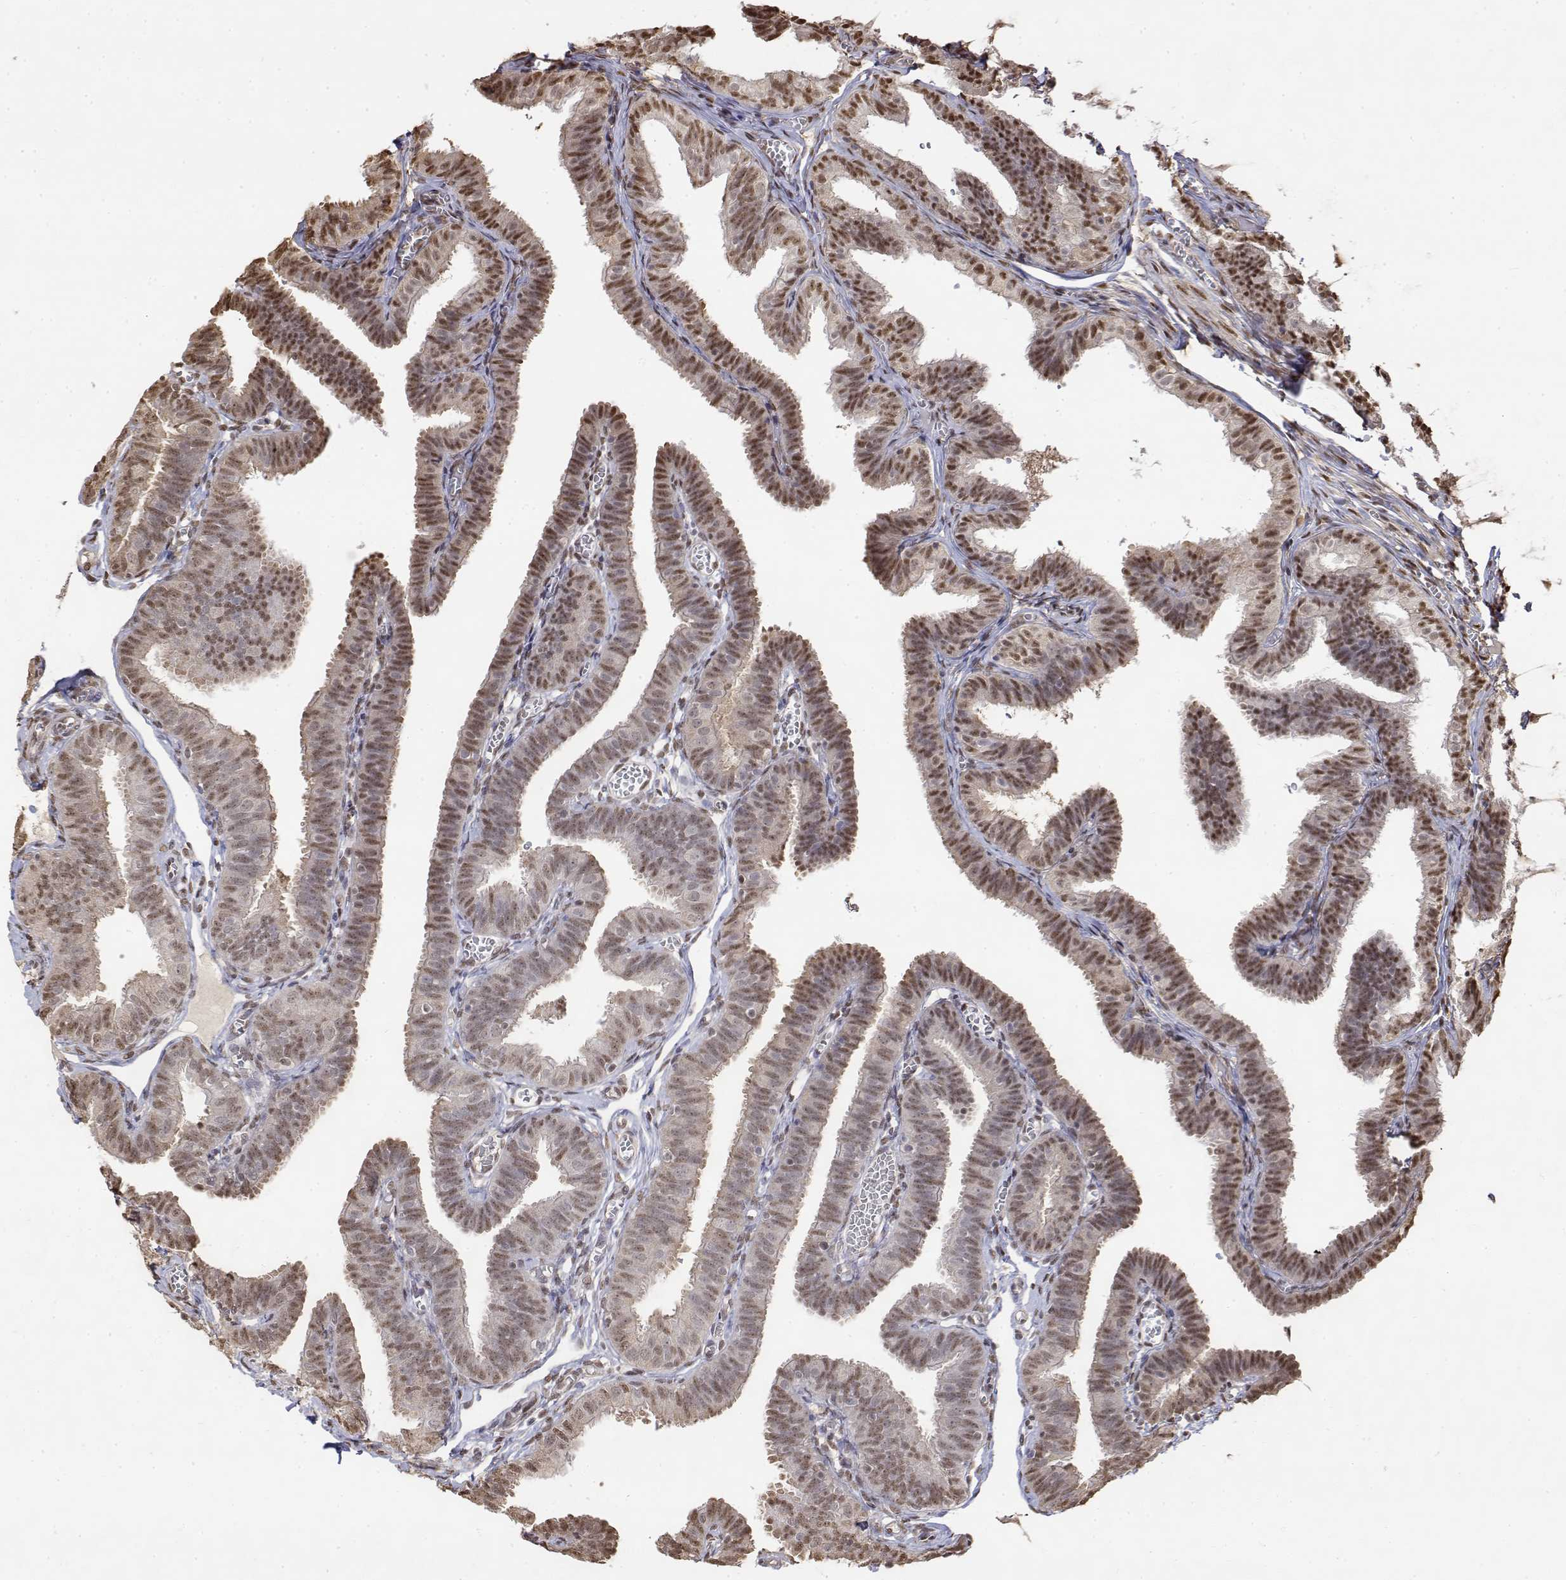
{"staining": {"intensity": "moderate", "quantity": ">75%", "location": "nuclear"}, "tissue": "fallopian tube", "cell_type": "Glandular cells", "image_type": "normal", "snomed": [{"axis": "morphology", "description": "Normal tissue, NOS"}, {"axis": "topography", "description": "Fallopian tube"}], "caption": "Glandular cells demonstrate moderate nuclear positivity in approximately >75% of cells in benign fallopian tube. (IHC, brightfield microscopy, high magnification).", "gene": "TPI1", "patient": {"sex": "female", "age": 25}}